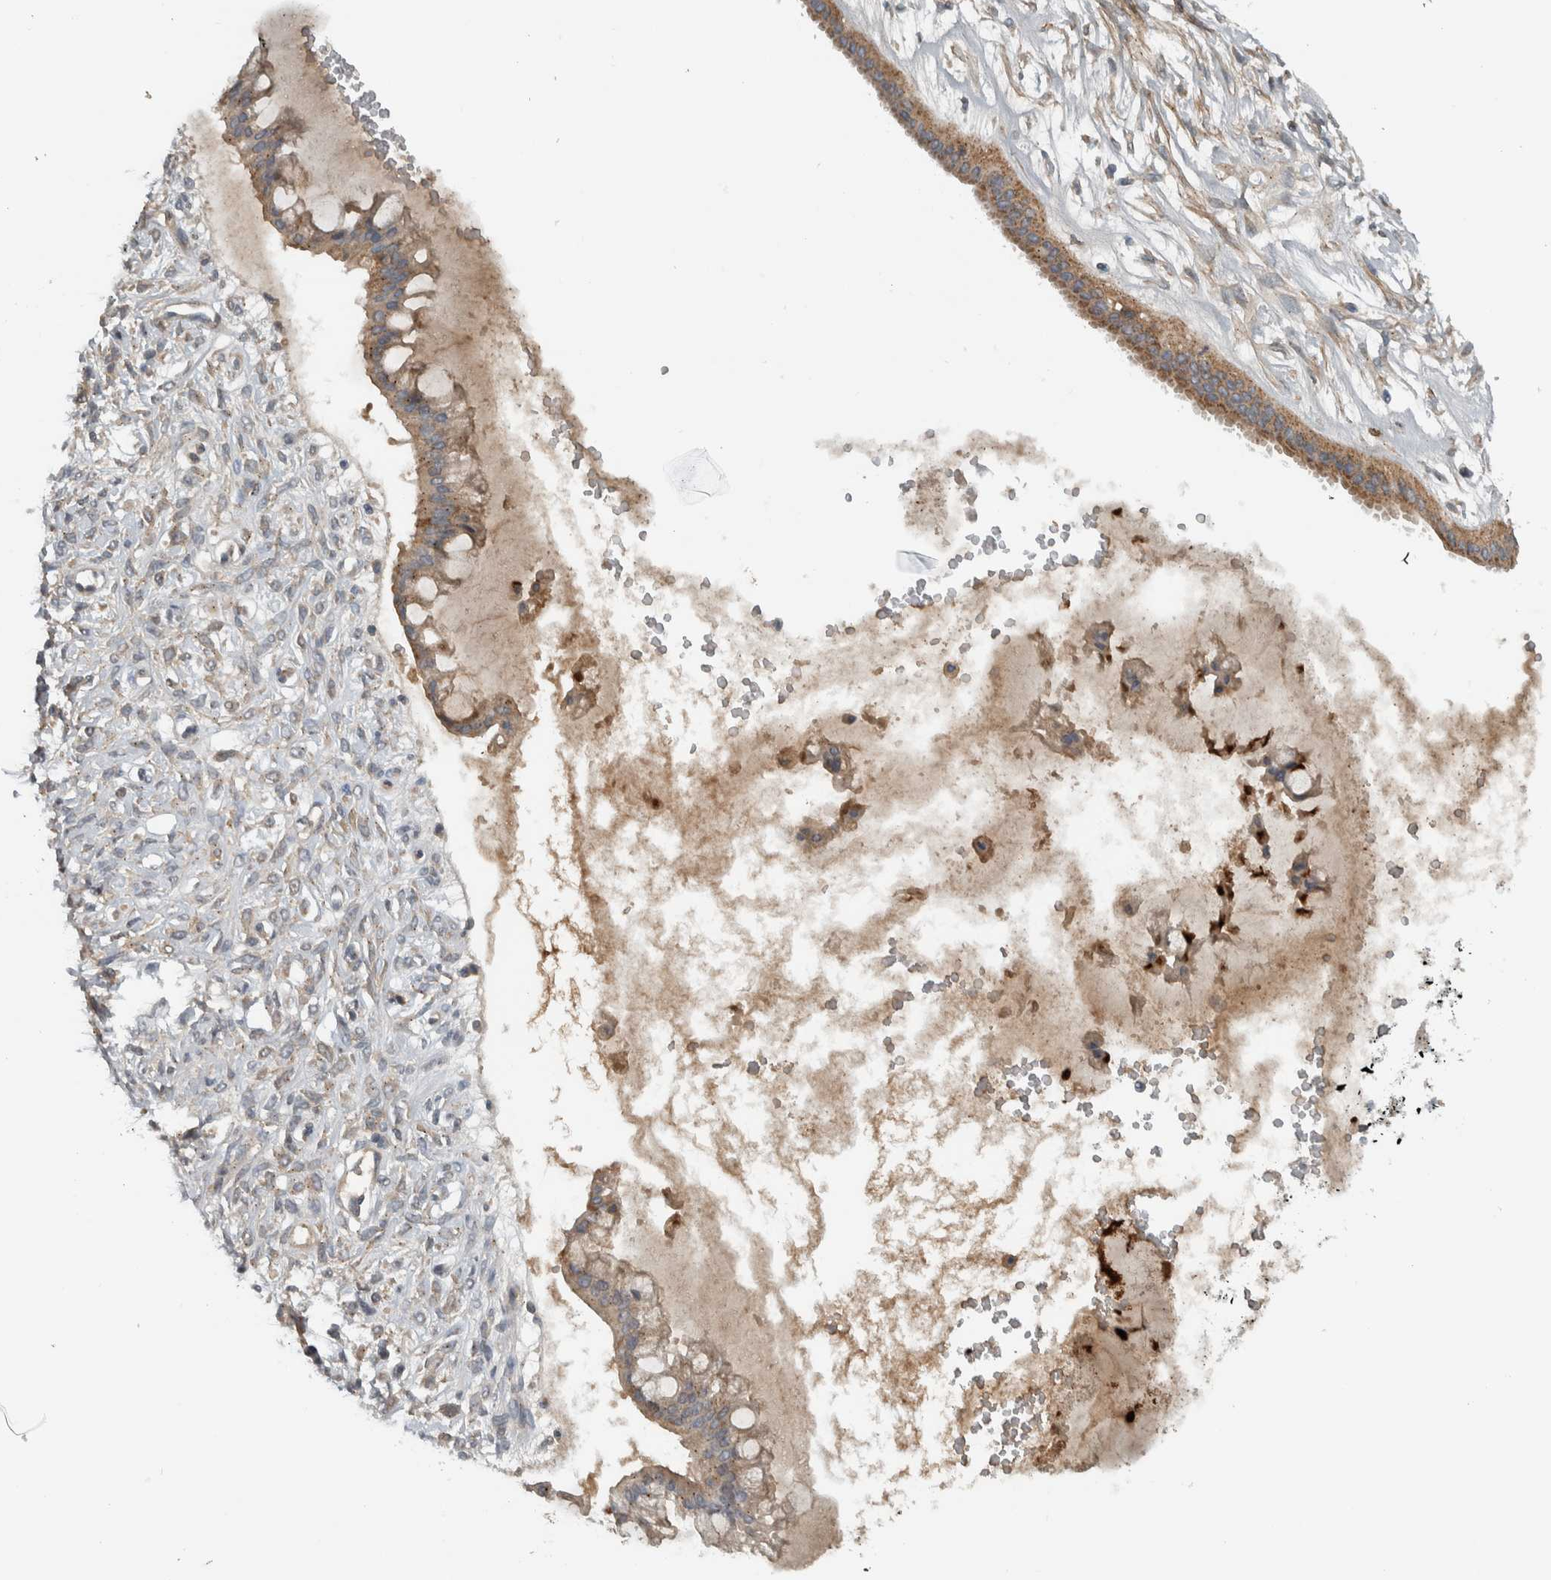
{"staining": {"intensity": "moderate", "quantity": "25%-75%", "location": "cytoplasmic/membranous"}, "tissue": "ovarian cancer", "cell_type": "Tumor cells", "image_type": "cancer", "snomed": [{"axis": "morphology", "description": "Cystadenocarcinoma, mucinous, NOS"}, {"axis": "topography", "description": "Ovary"}], "caption": "A high-resolution histopathology image shows immunohistochemistry staining of ovarian mucinous cystadenocarcinoma, which exhibits moderate cytoplasmic/membranous expression in approximately 25%-75% of tumor cells. The staining is performed using DAB (3,3'-diaminobenzidine) brown chromogen to label protein expression. The nuclei are counter-stained blue using hematoxylin.", "gene": "LBHD1", "patient": {"sex": "female", "age": 73}}